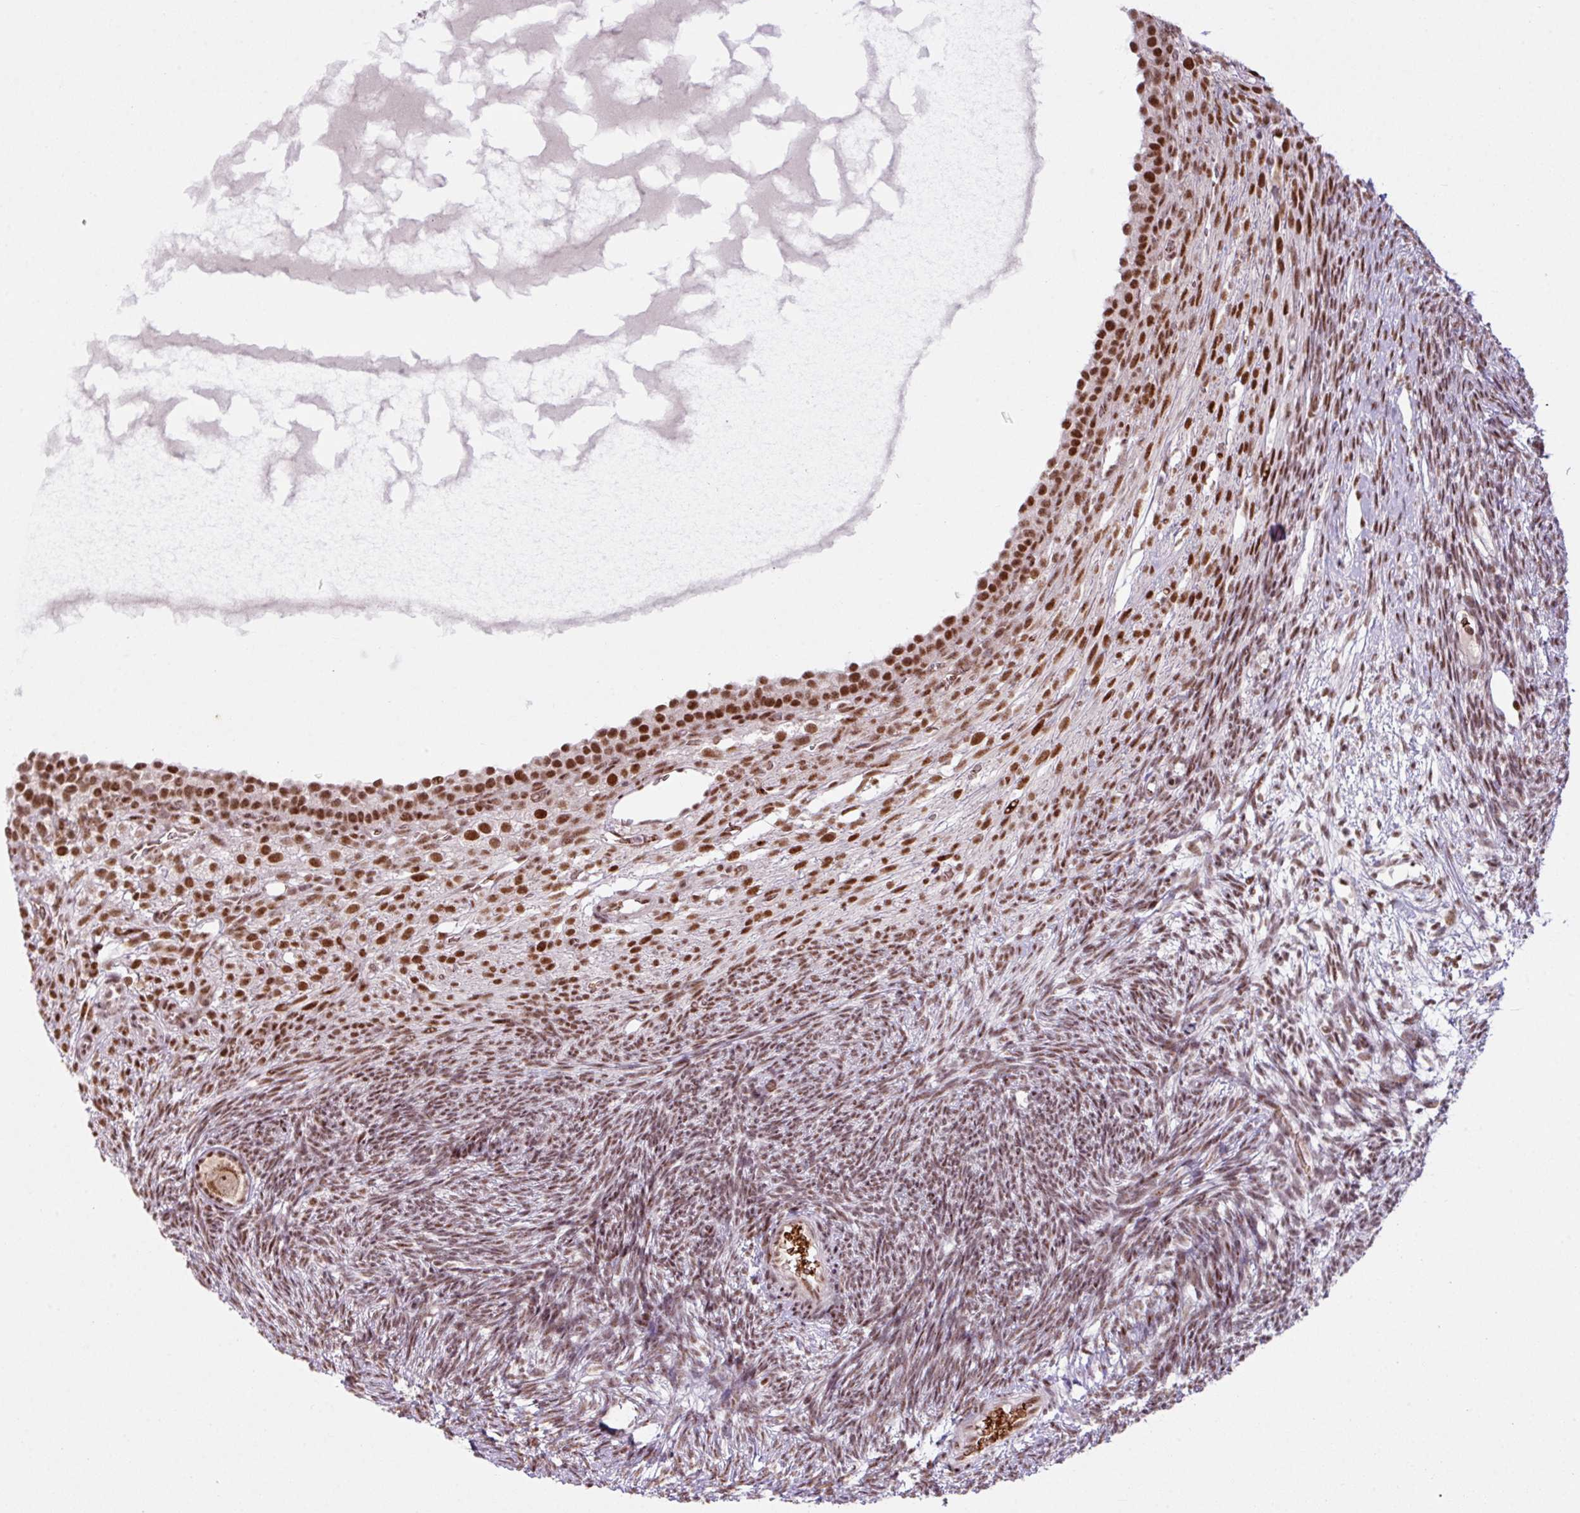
{"staining": {"intensity": "moderate", "quantity": ">75%", "location": "cytoplasmic/membranous,nuclear"}, "tissue": "ovary", "cell_type": "Follicle cells", "image_type": "normal", "snomed": [{"axis": "morphology", "description": "Normal tissue, NOS"}, {"axis": "topography", "description": "Ovary"}], "caption": "A high-resolution histopathology image shows immunohistochemistry staining of normal ovary, which shows moderate cytoplasmic/membranous,nuclear positivity in approximately >75% of follicle cells. (Brightfield microscopy of DAB IHC at high magnification).", "gene": "PRDM5", "patient": {"sex": "female", "age": 39}}